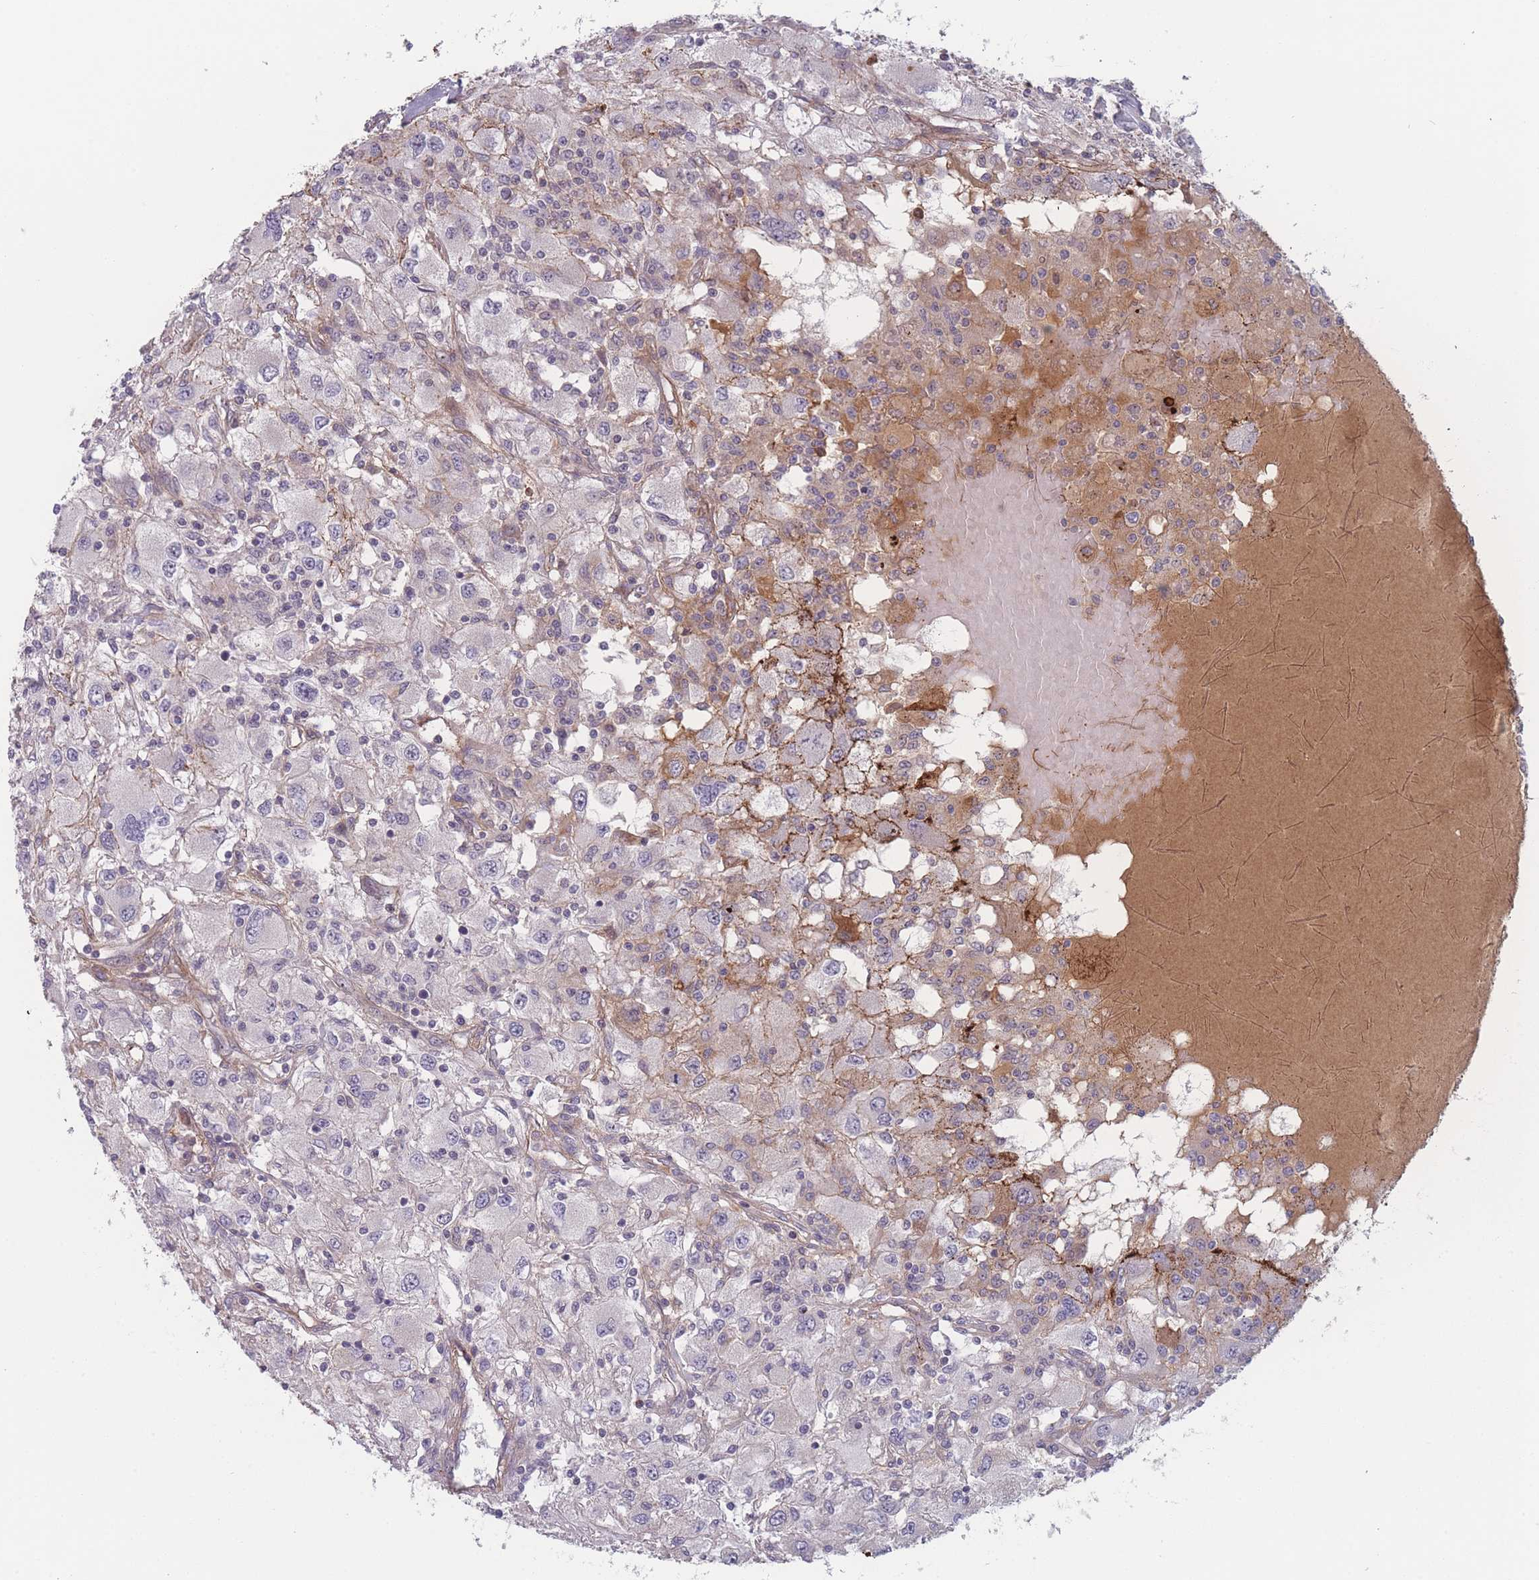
{"staining": {"intensity": "negative", "quantity": "none", "location": "none"}, "tissue": "renal cancer", "cell_type": "Tumor cells", "image_type": "cancer", "snomed": [{"axis": "morphology", "description": "Adenocarcinoma, NOS"}, {"axis": "topography", "description": "Kidney"}], "caption": "Photomicrograph shows no significant protein staining in tumor cells of adenocarcinoma (renal).", "gene": "TMEM232", "patient": {"sex": "female", "age": 67}}